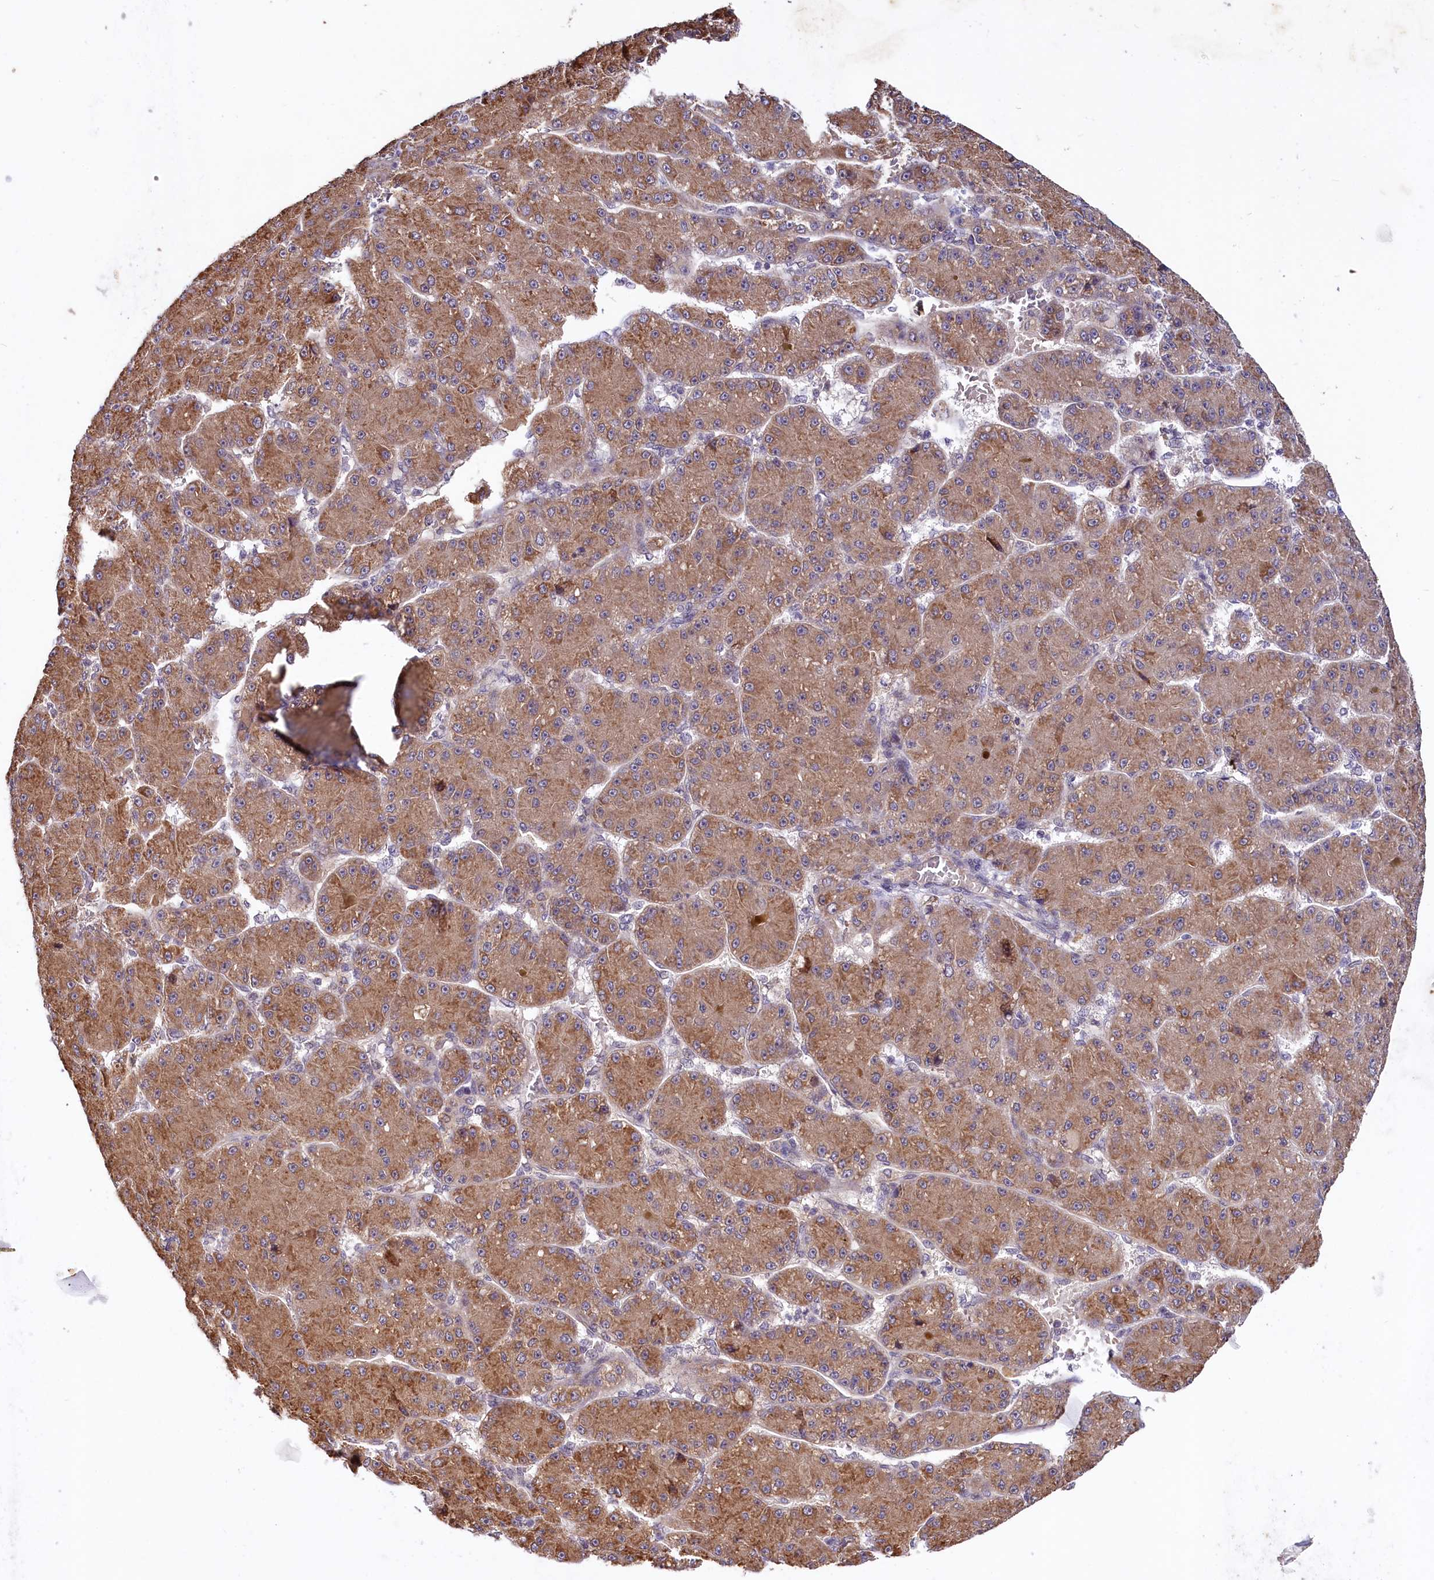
{"staining": {"intensity": "moderate", "quantity": ">75%", "location": "cytoplasmic/membranous"}, "tissue": "liver cancer", "cell_type": "Tumor cells", "image_type": "cancer", "snomed": [{"axis": "morphology", "description": "Carcinoma, Hepatocellular, NOS"}, {"axis": "topography", "description": "Liver"}], "caption": "An image of human liver hepatocellular carcinoma stained for a protein shows moderate cytoplasmic/membranous brown staining in tumor cells. (brown staining indicates protein expression, while blue staining denotes nuclei).", "gene": "UBE3A", "patient": {"sex": "male", "age": 67}}